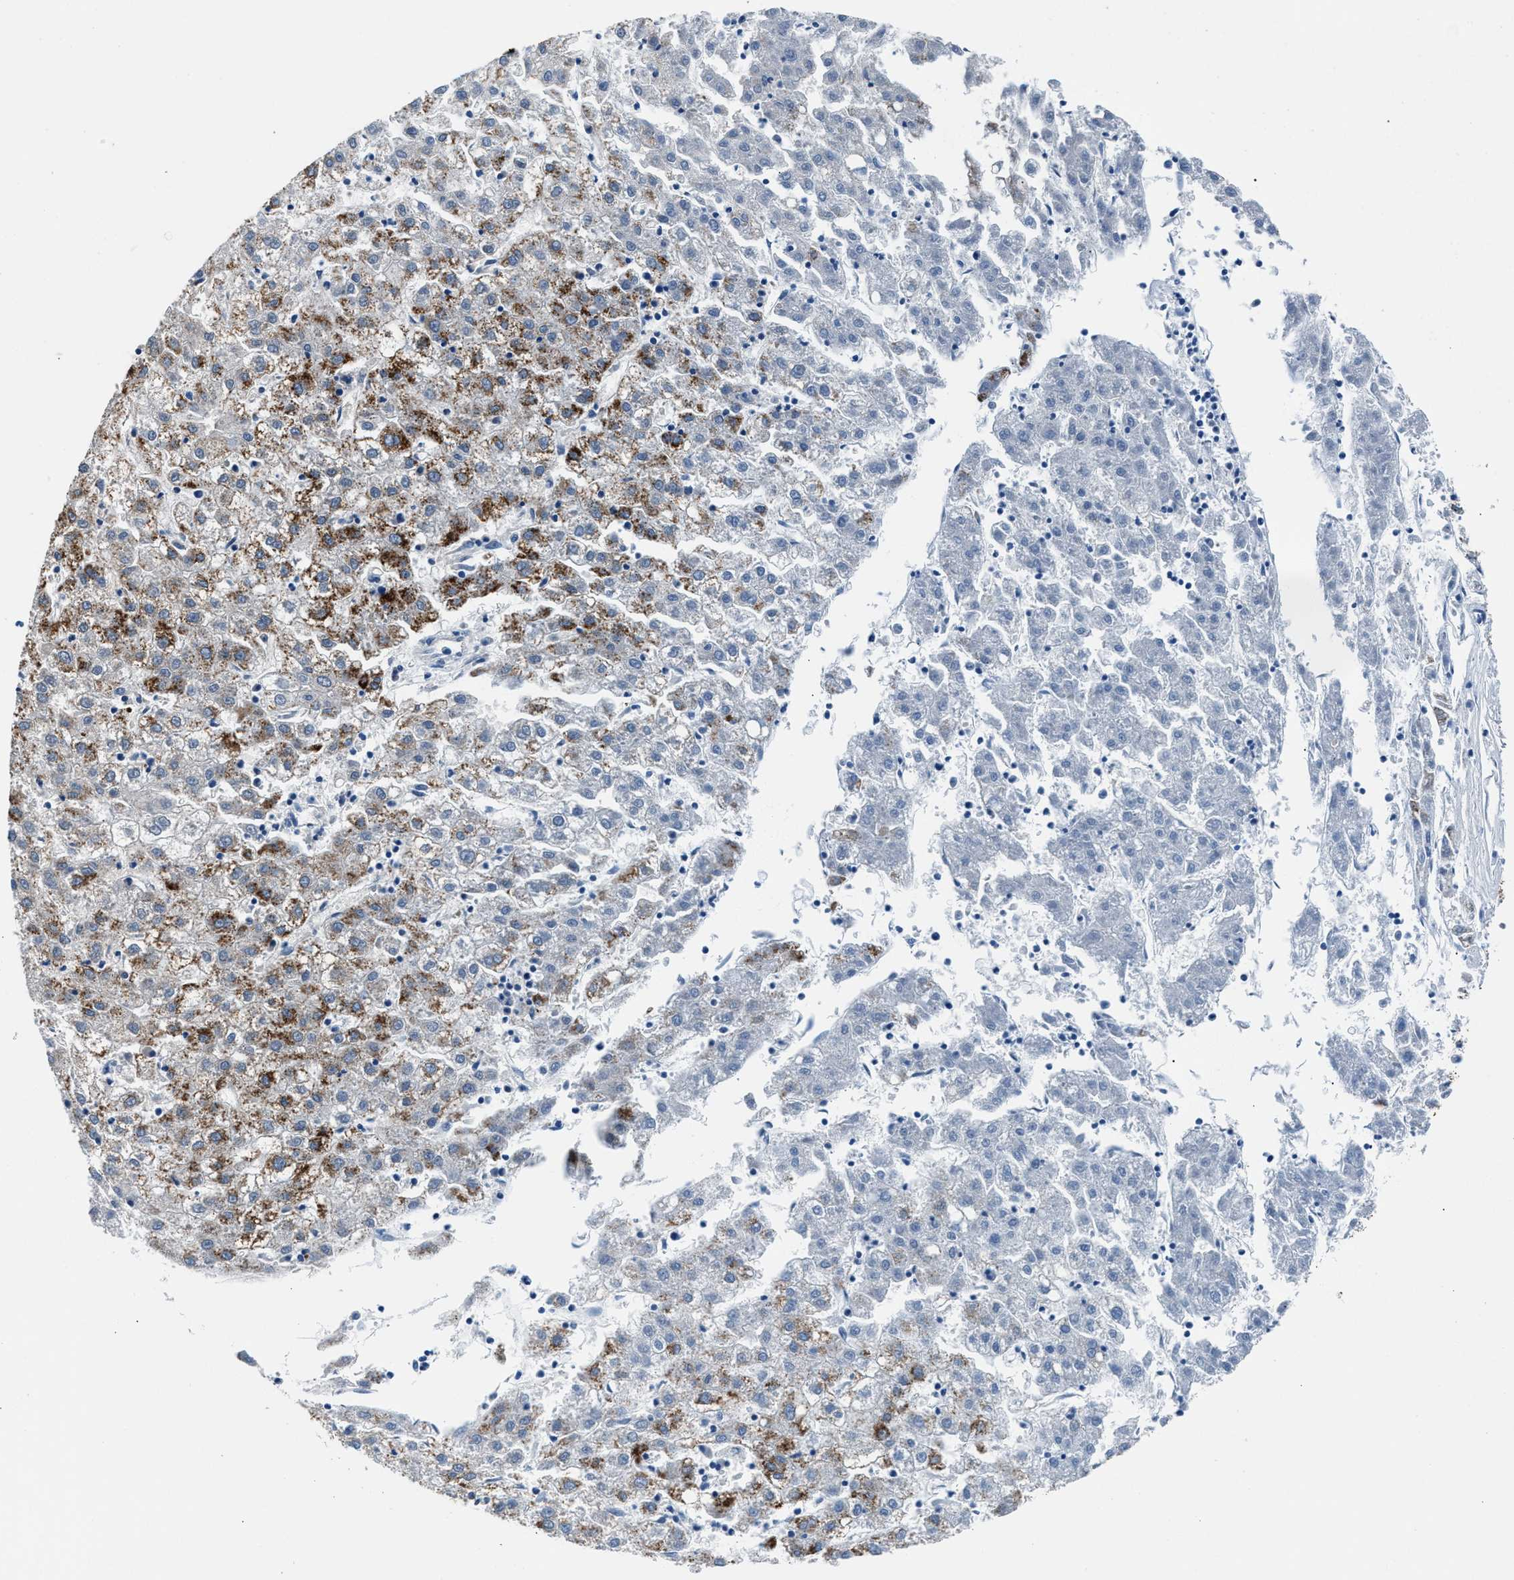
{"staining": {"intensity": "moderate", "quantity": "<25%", "location": "cytoplasmic/membranous"}, "tissue": "liver cancer", "cell_type": "Tumor cells", "image_type": "cancer", "snomed": [{"axis": "morphology", "description": "Carcinoma, Hepatocellular, NOS"}, {"axis": "topography", "description": "Liver"}], "caption": "Immunohistochemistry histopathology image of human liver hepatocellular carcinoma stained for a protein (brown), which shows low levels of moderate cytoplasmic/membranous staining in approximately <25% of tumor cells.", "gene": "CPS1", "patient": {"sex": "male", "age": 72}}